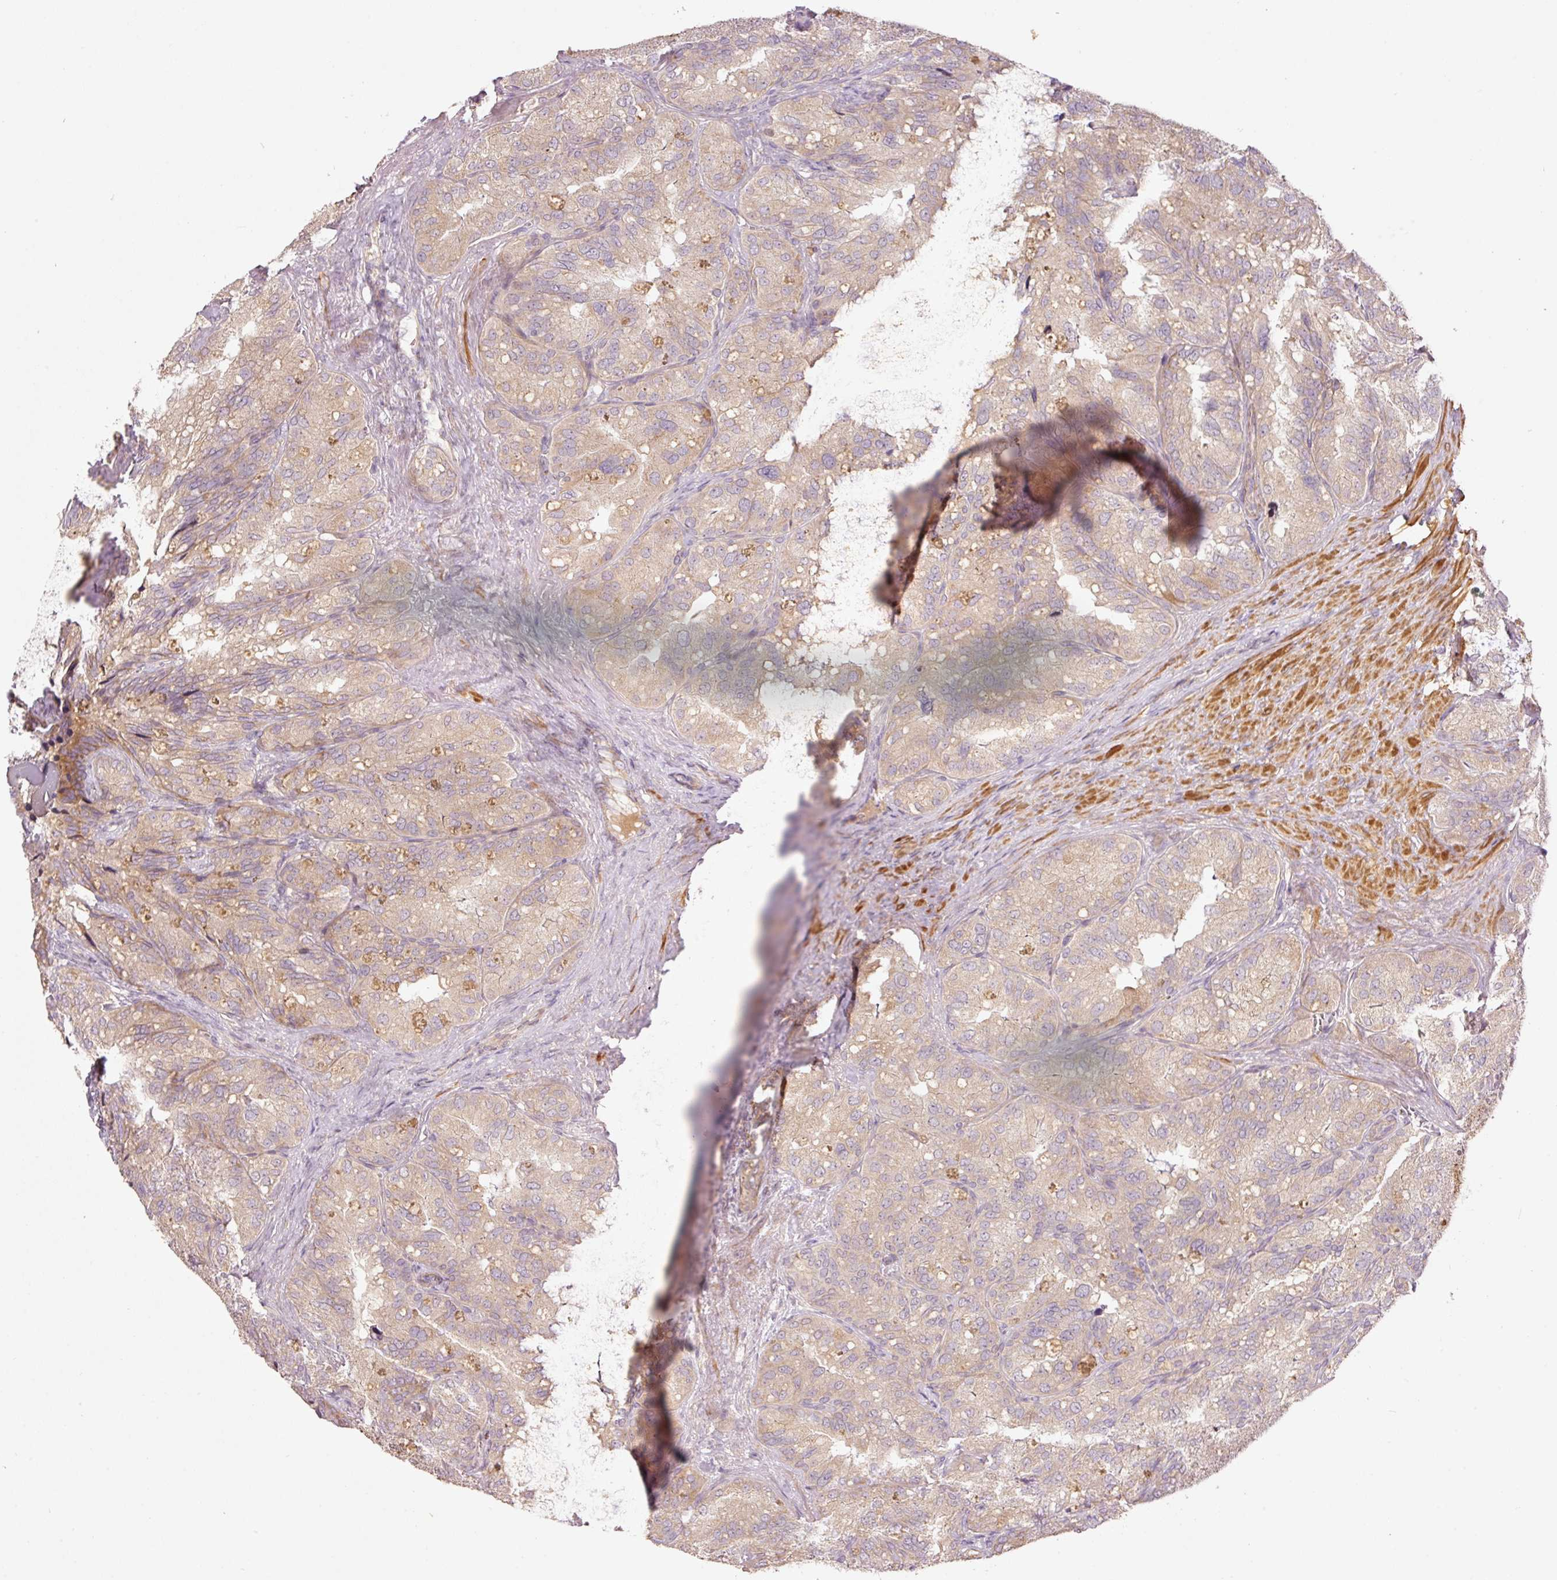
{"staining": {"intensity": "moderate", "quantity": "<25%", "location": "cytoplasmic/membranous"}, "tissue": "seminal vesicle", "cell_type": "Glandular cells", "image_type": "normal", "snomed": [{"axis": "morphology", "description": "Normal tissue, NOS"}, {"axis": "topography", "description": "Seminal veicle"}], "caption": "A photomicrograph showing moderate cytoplasmic/membranous staining in about <25% of glandular cells in unremarkable seminal vesicle, as visualized by brown immunohistochemical staining.", "gene": "SLC29A3", "patient": {"sex": "male", "age": 69}}